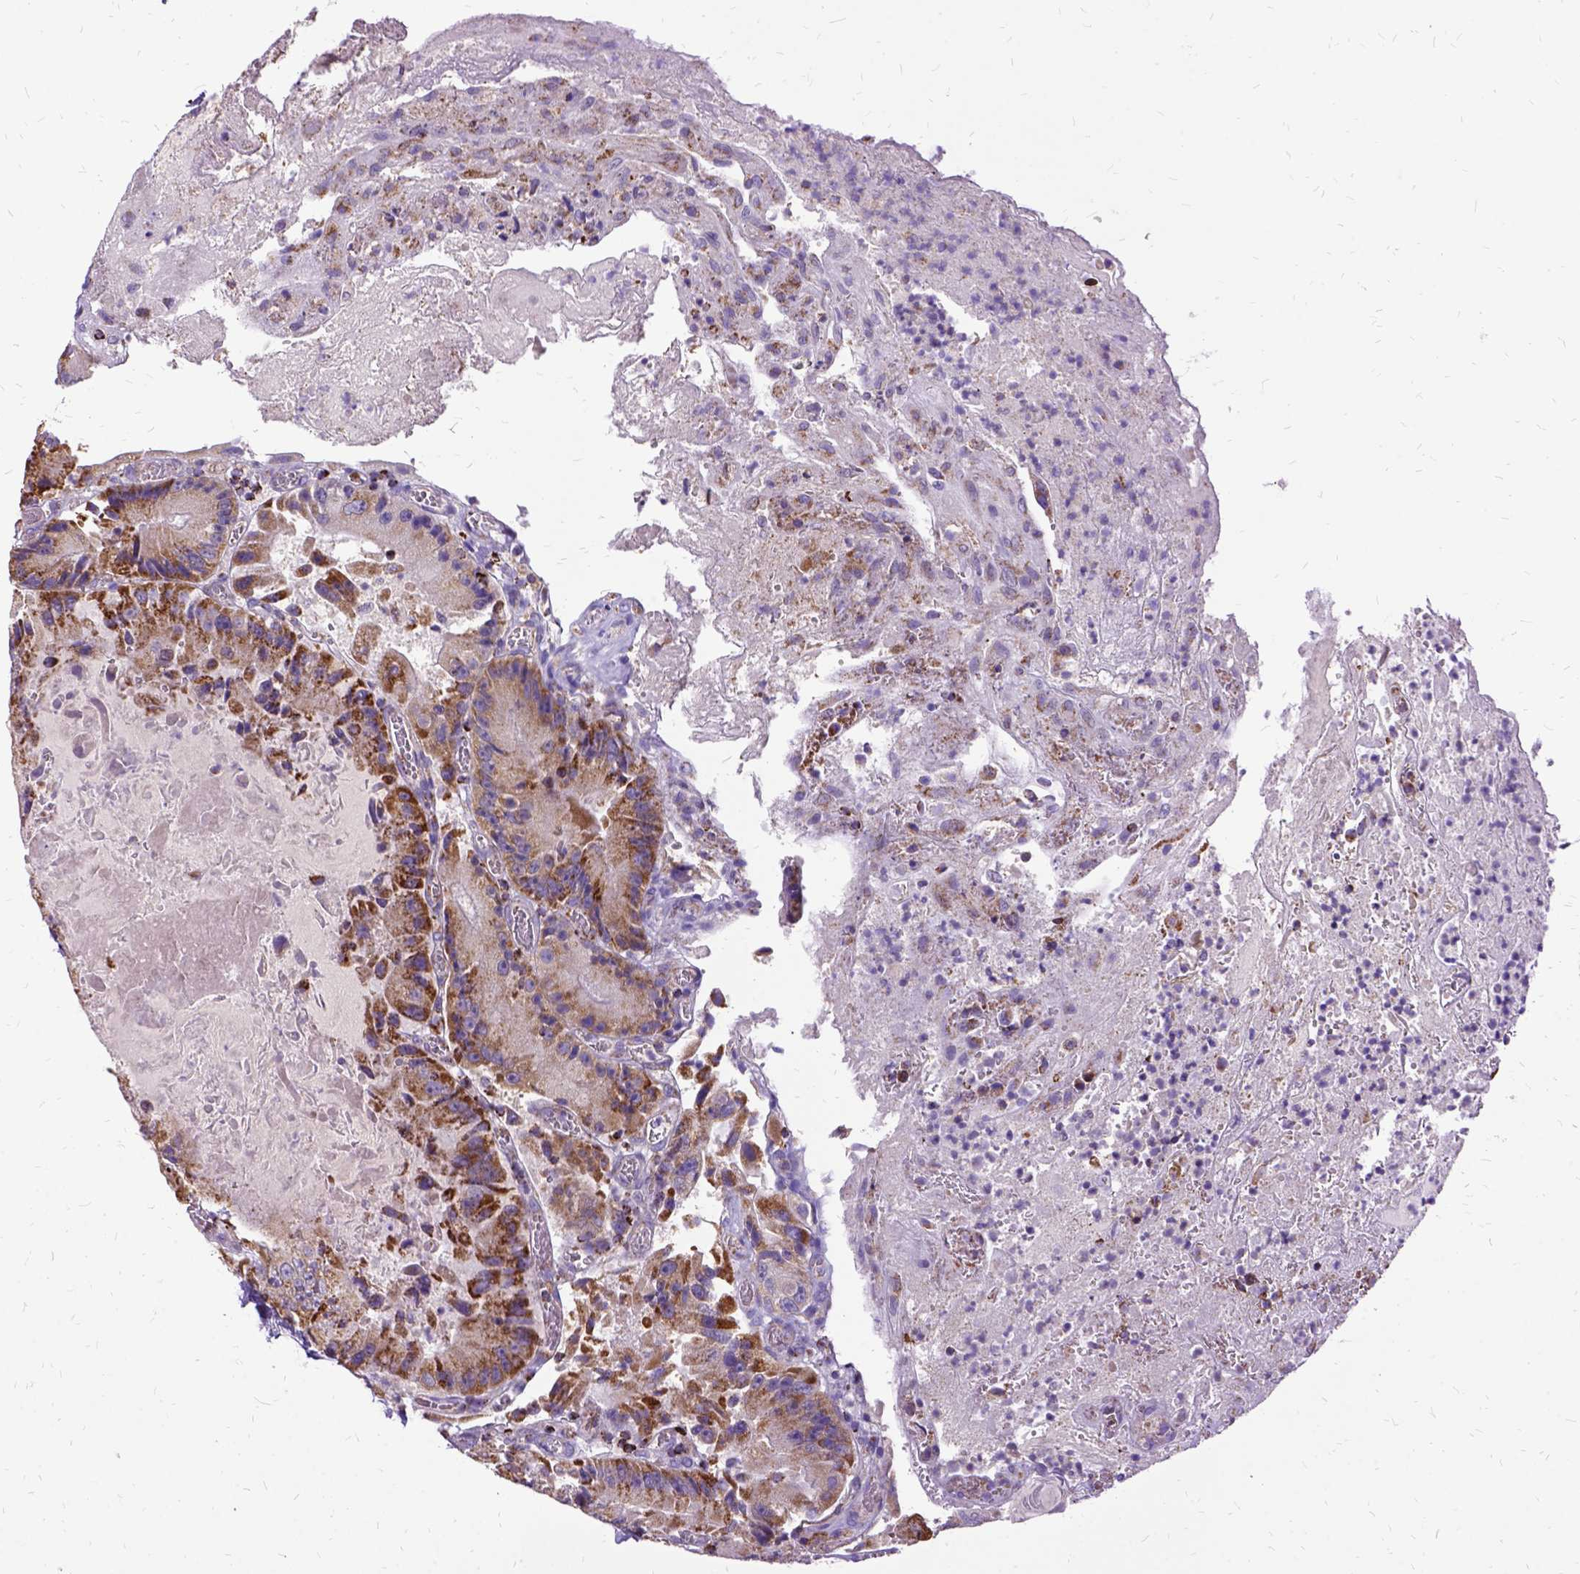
{"staining": {"intensity": "moderate", "quantity": "25%-75%", "location": "cytoplasmic/membranous"}, "tissue": "colorectal cancer", "cell_type": "Tumor cells", "image_type": "cancer", "snomed": [{"axis": "morphology", "description": "Adenocarcinoma, NOS"}, {"axis": "topography", "description": "Colon"}], "caption": "The image demonstrates immunohistochemical staining of adenocarcinoma (colorectal). There is moderate cytoplasmic/membranous positivity is seen in approximately 25%-75% of tumor cells. Ihc stains the protein of interest in brown and the nuclei are stained blue.", "gene": "OXCT1", "patient": {"sex": "female", "age": 86}}